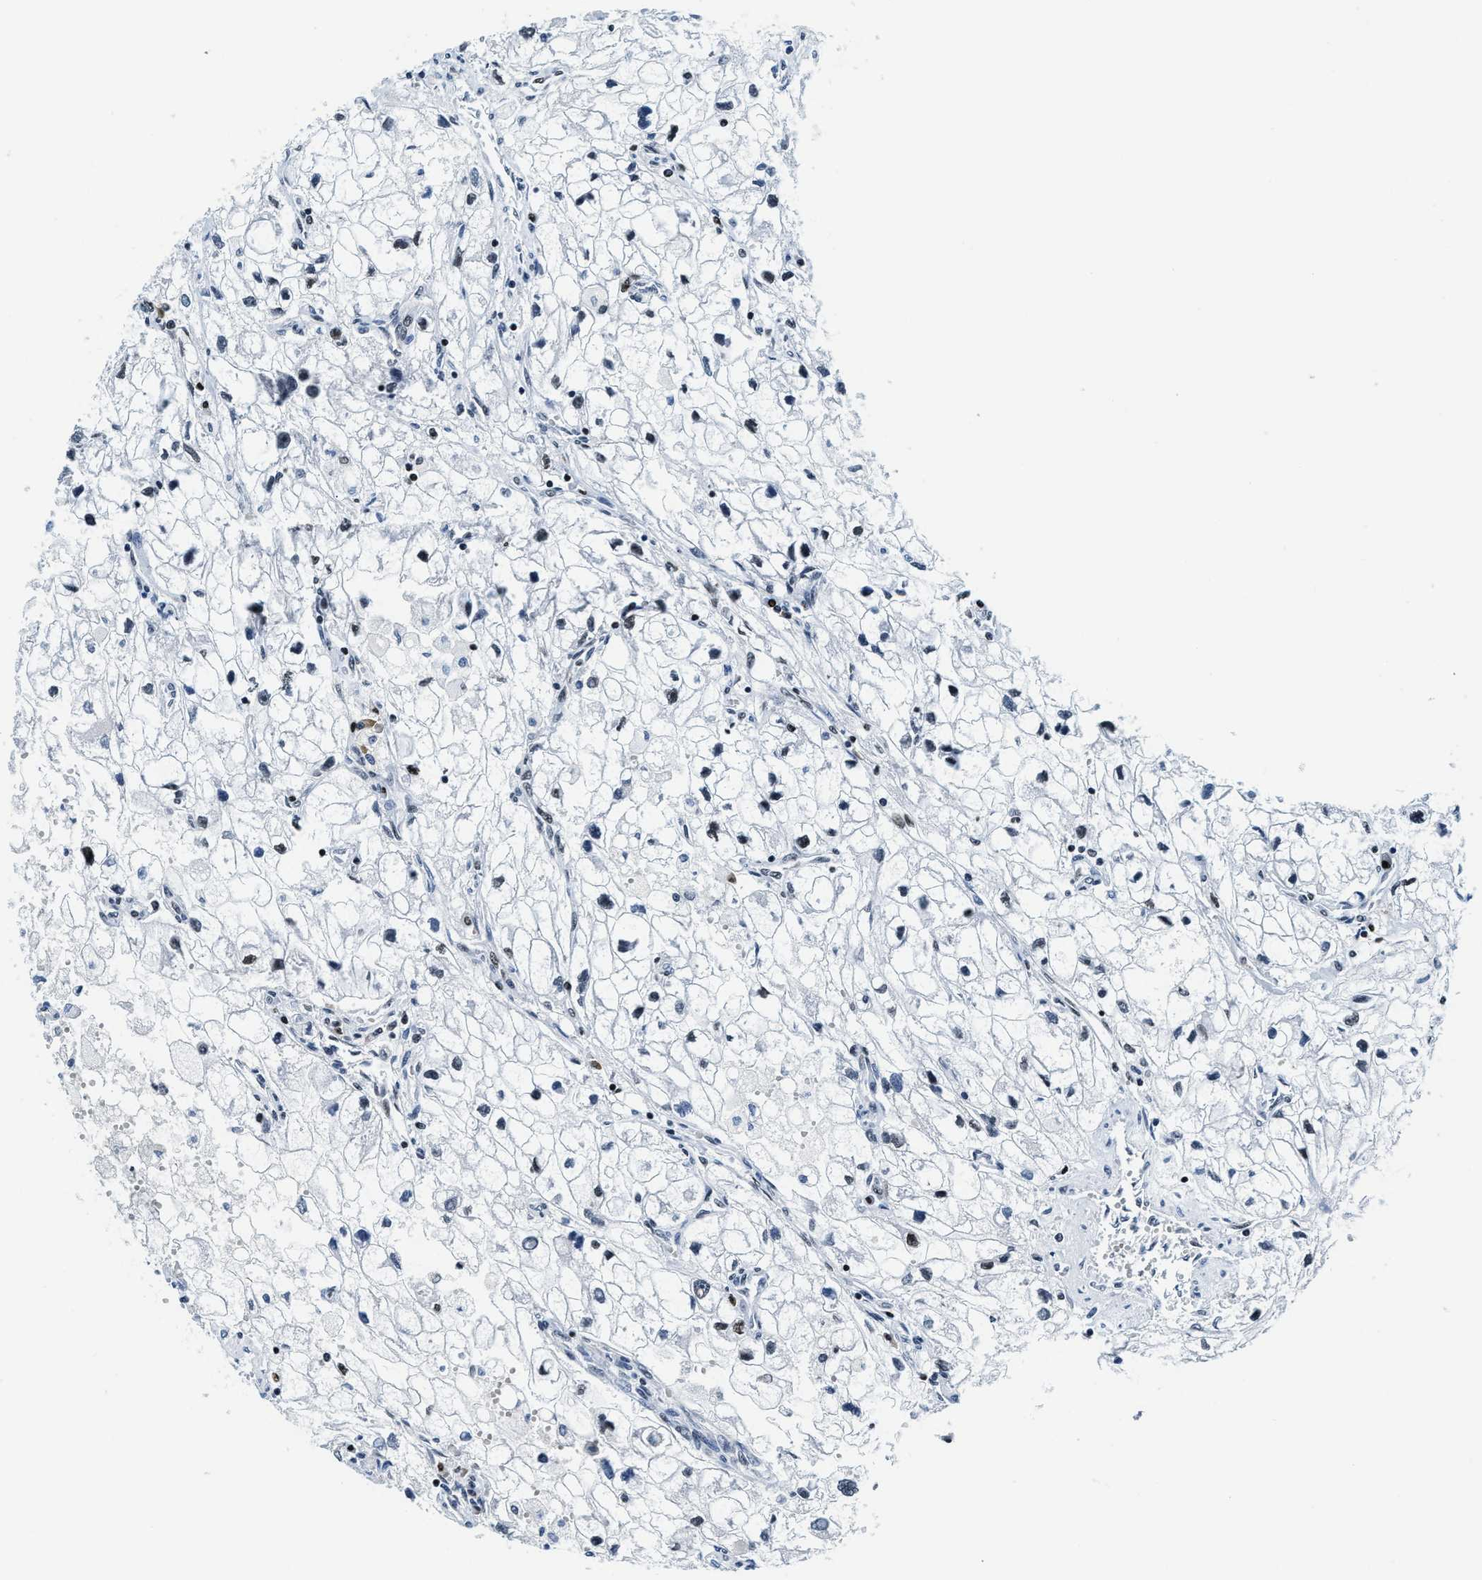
{"staining": {"intensity": "moderate", "quantity": "<25%", "location": "nuclear"}, "tissue": "renal cancer", "cell_type": "Tumor cells", "image_type": "cancer", "snomed": [{"axis": "morphology", "description": "Adenocarcinoma, NOS"}, {"axis": "topography", "description": "Kidney"}], "caption": "Human renal cancer stained with a brown dye demonstrates moderate nuclear positive positivity in approximately <25% of tumor cells.", "gene": "TOP1", "patient": {"sex": "female", "age": 70}}